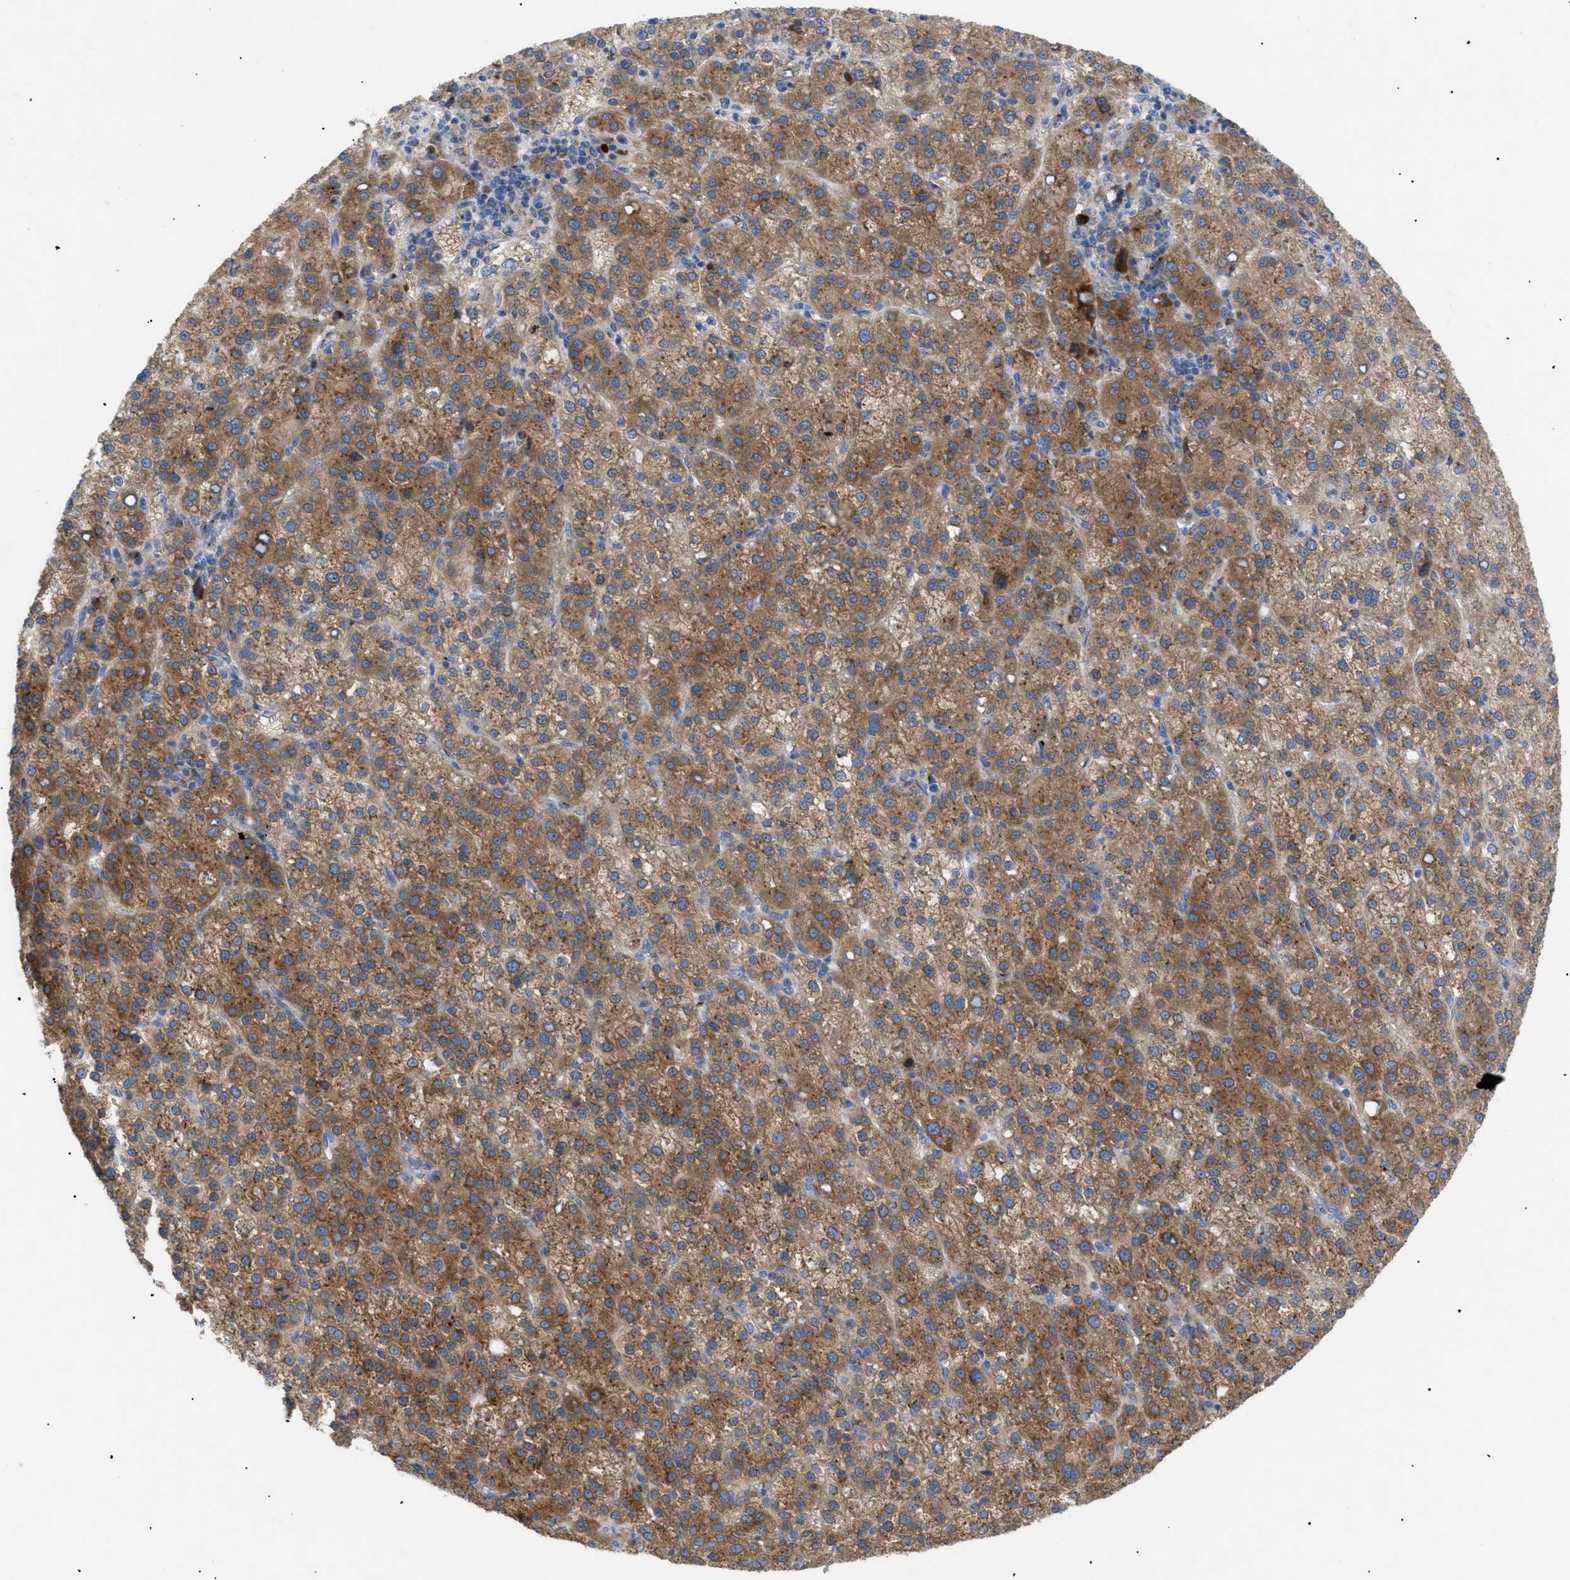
{"staining": {"intensity": "moderate", "quantity": ">75%", "location": "cytoplasmic/membranous"}, "tissue": "liver cancer", "cell_type": "Tumor cells", "image_type": "cancer", "snomed": [{"axis": "morphology", "description": "Carcinoma, Hepatocellular, NOS"}, {"axis": "topography", "description": "Liver"}], "caption": "Liver cancer stained with DAB (3,3'-diaminobenzidine) immunohistochemistry (IHC) exhibits medium levels of moderate cytoplasmic/membranous staining in approximately >75% of tumor cells.", "gene": "SLC50A1", "patient": {"sex": "female", "age": 58}}